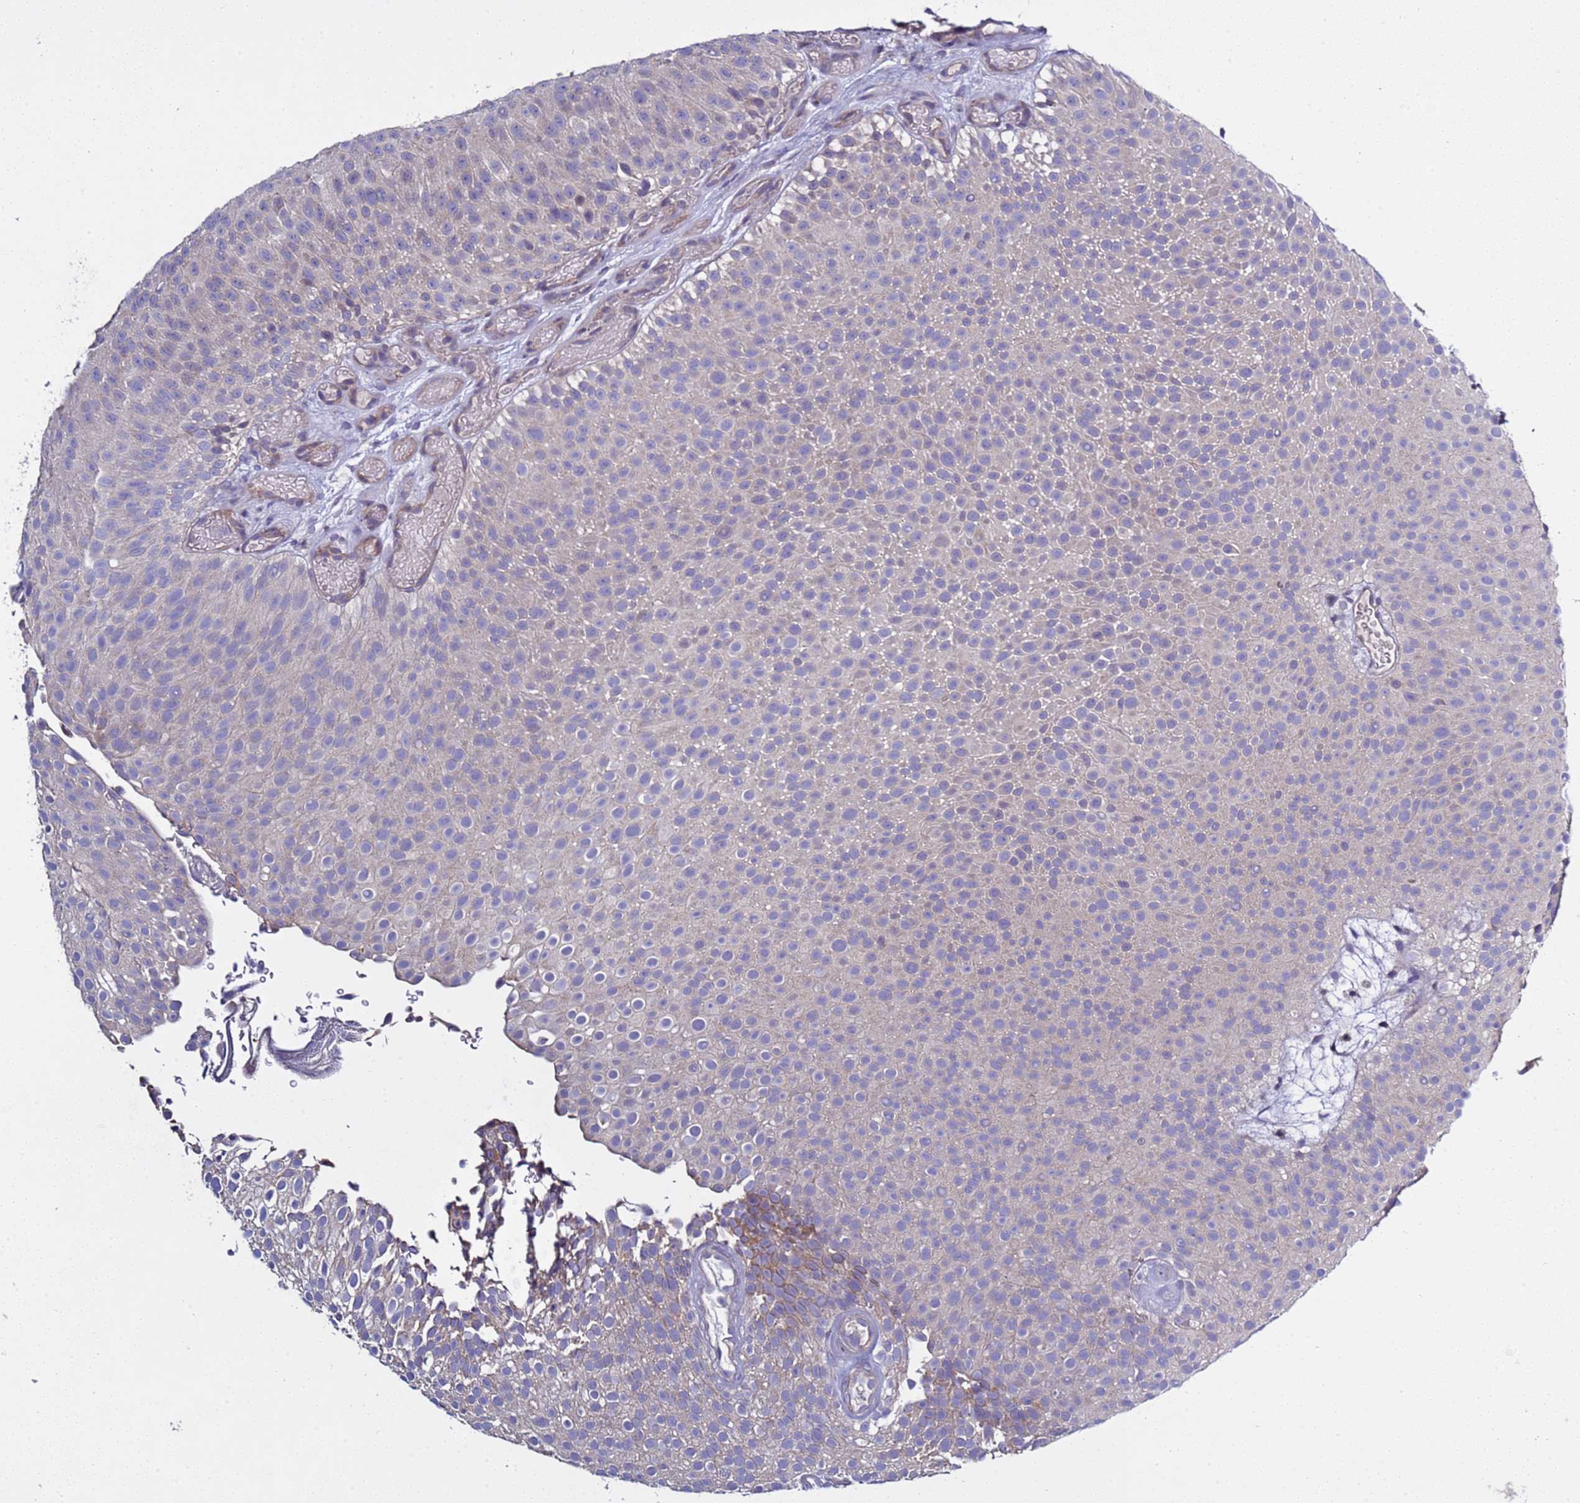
{"staining": {"intensity": "negative", "quantity": "none", "location": "none"}, "tissue": "urothelial cancer", "cell_type": "Tumor cells", "image_type": "cancer", "snomed": [{"axis": "morphology", "description": "Urothelial carcinoma, Low grade"}, {"axis": "topography", "description": "Urinary bladder"}], "caption": "Immunohistochemistry micrograph of low-grade urothelial carcinoma stained for a protein (brown), which shows no expression in tumor cells. The staining is performed using DAB brown chromogen with nuclei counter-stained in using hematoxylin.", "gene": "RABL2B", "patient": {"sex": "male", "age": 78}}